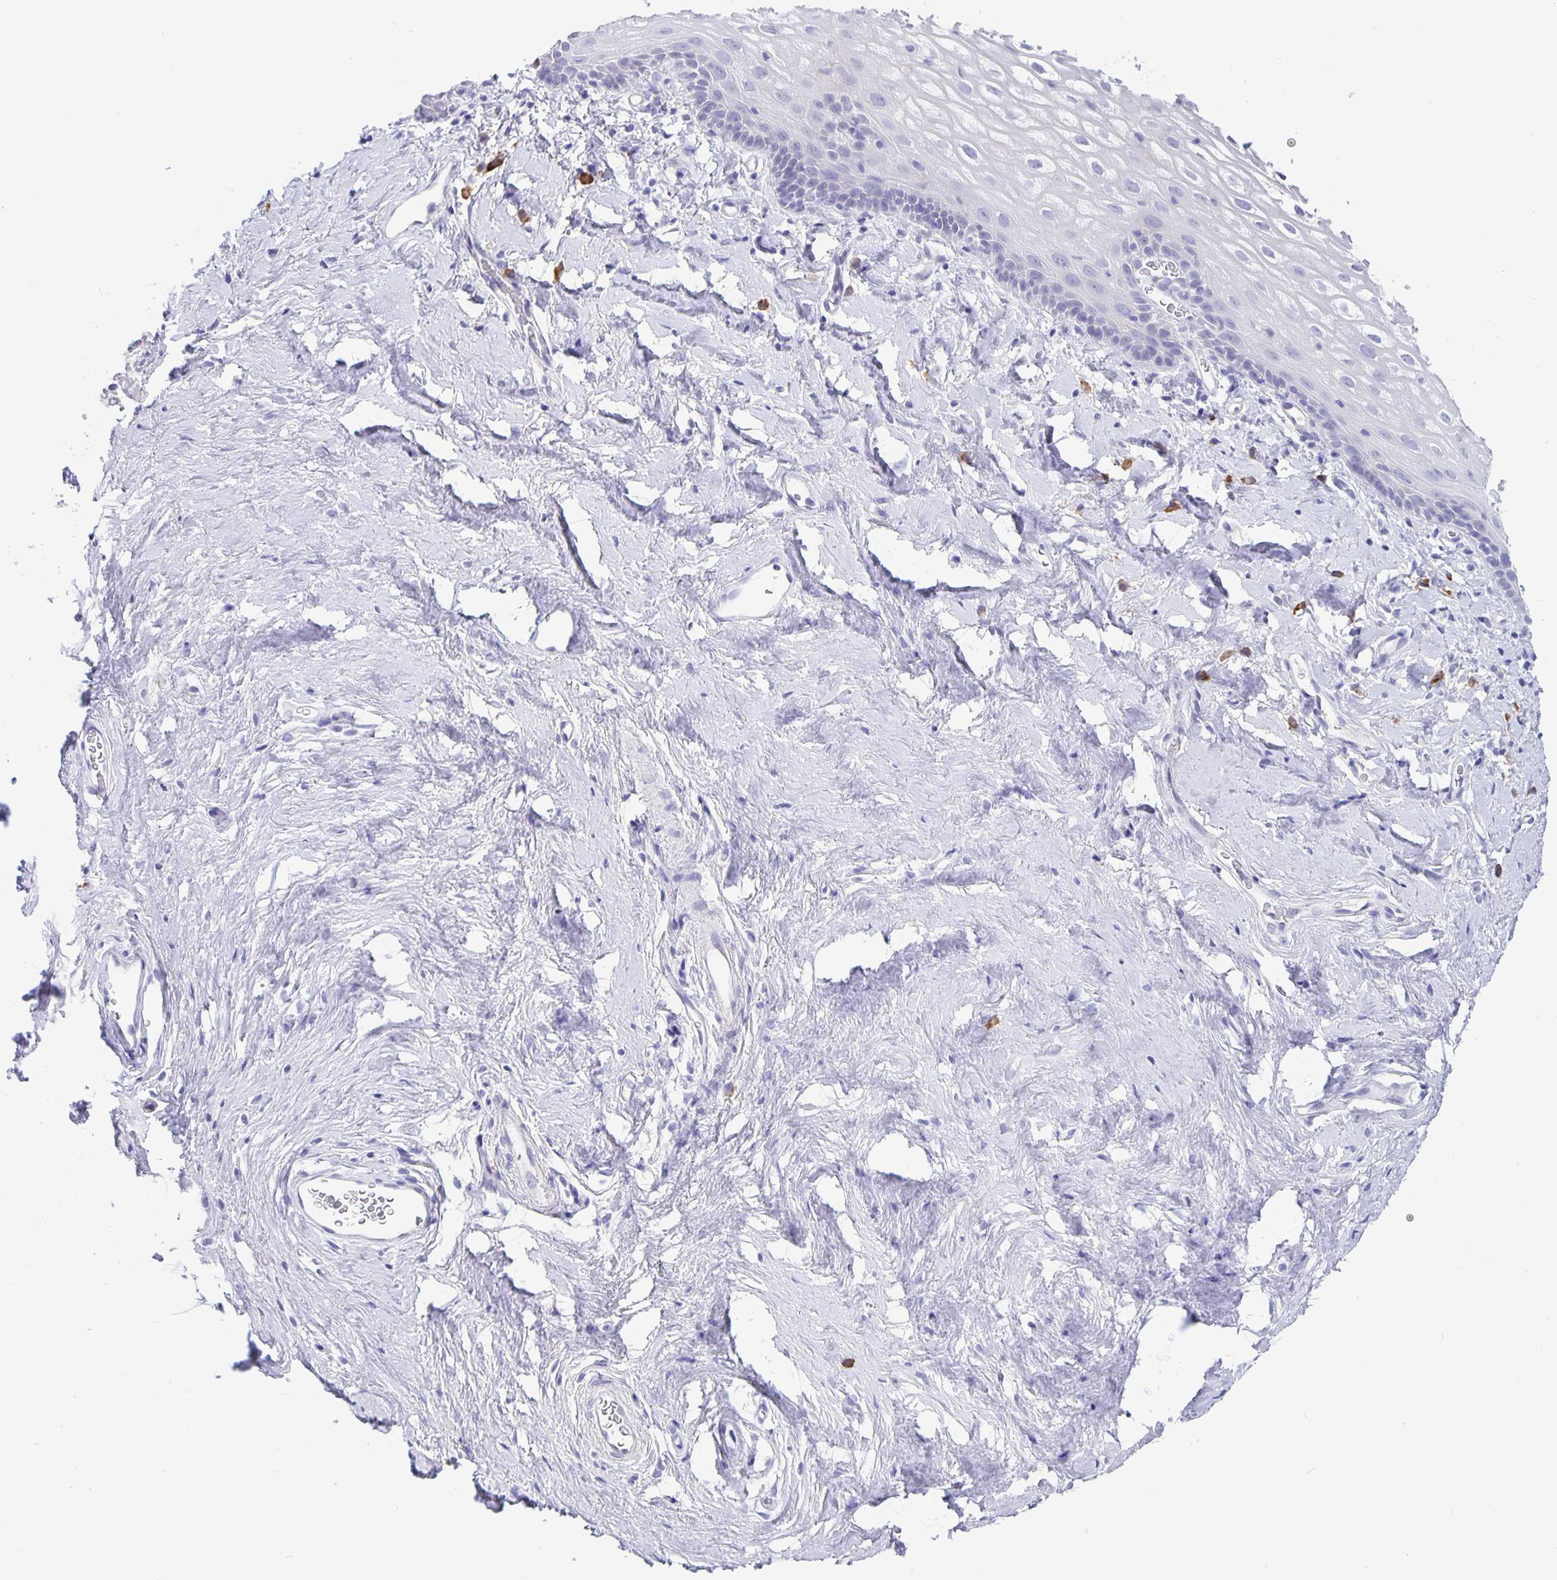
{"staining": {"intensity": "negative", "quantity": "none", "location": "none"}, "tissue": "vagina", "cell_type": "Squamous epithelial cells", "image_type": "normal", "snomed": [{"axis": "morphology", "description": "Normal tissue, NOS"}, {"axis": "morphology", "description": "Adenocarcinoma, NOS"}, {"axis": "topography", "description": "Rectum"}, {"axis": "topography", "description": "Vagina"}, {"axis": "topography", "description": "Peripheral nerve tissue"}], "caption": "DAB (3,3'-diaminobenzidine) immunohistochemical staining of benign vagina demonstrates no significant staining in squamous epithelial cells.", "gene": "ERMN", "patient": {"sex": "female", "age": 71}}